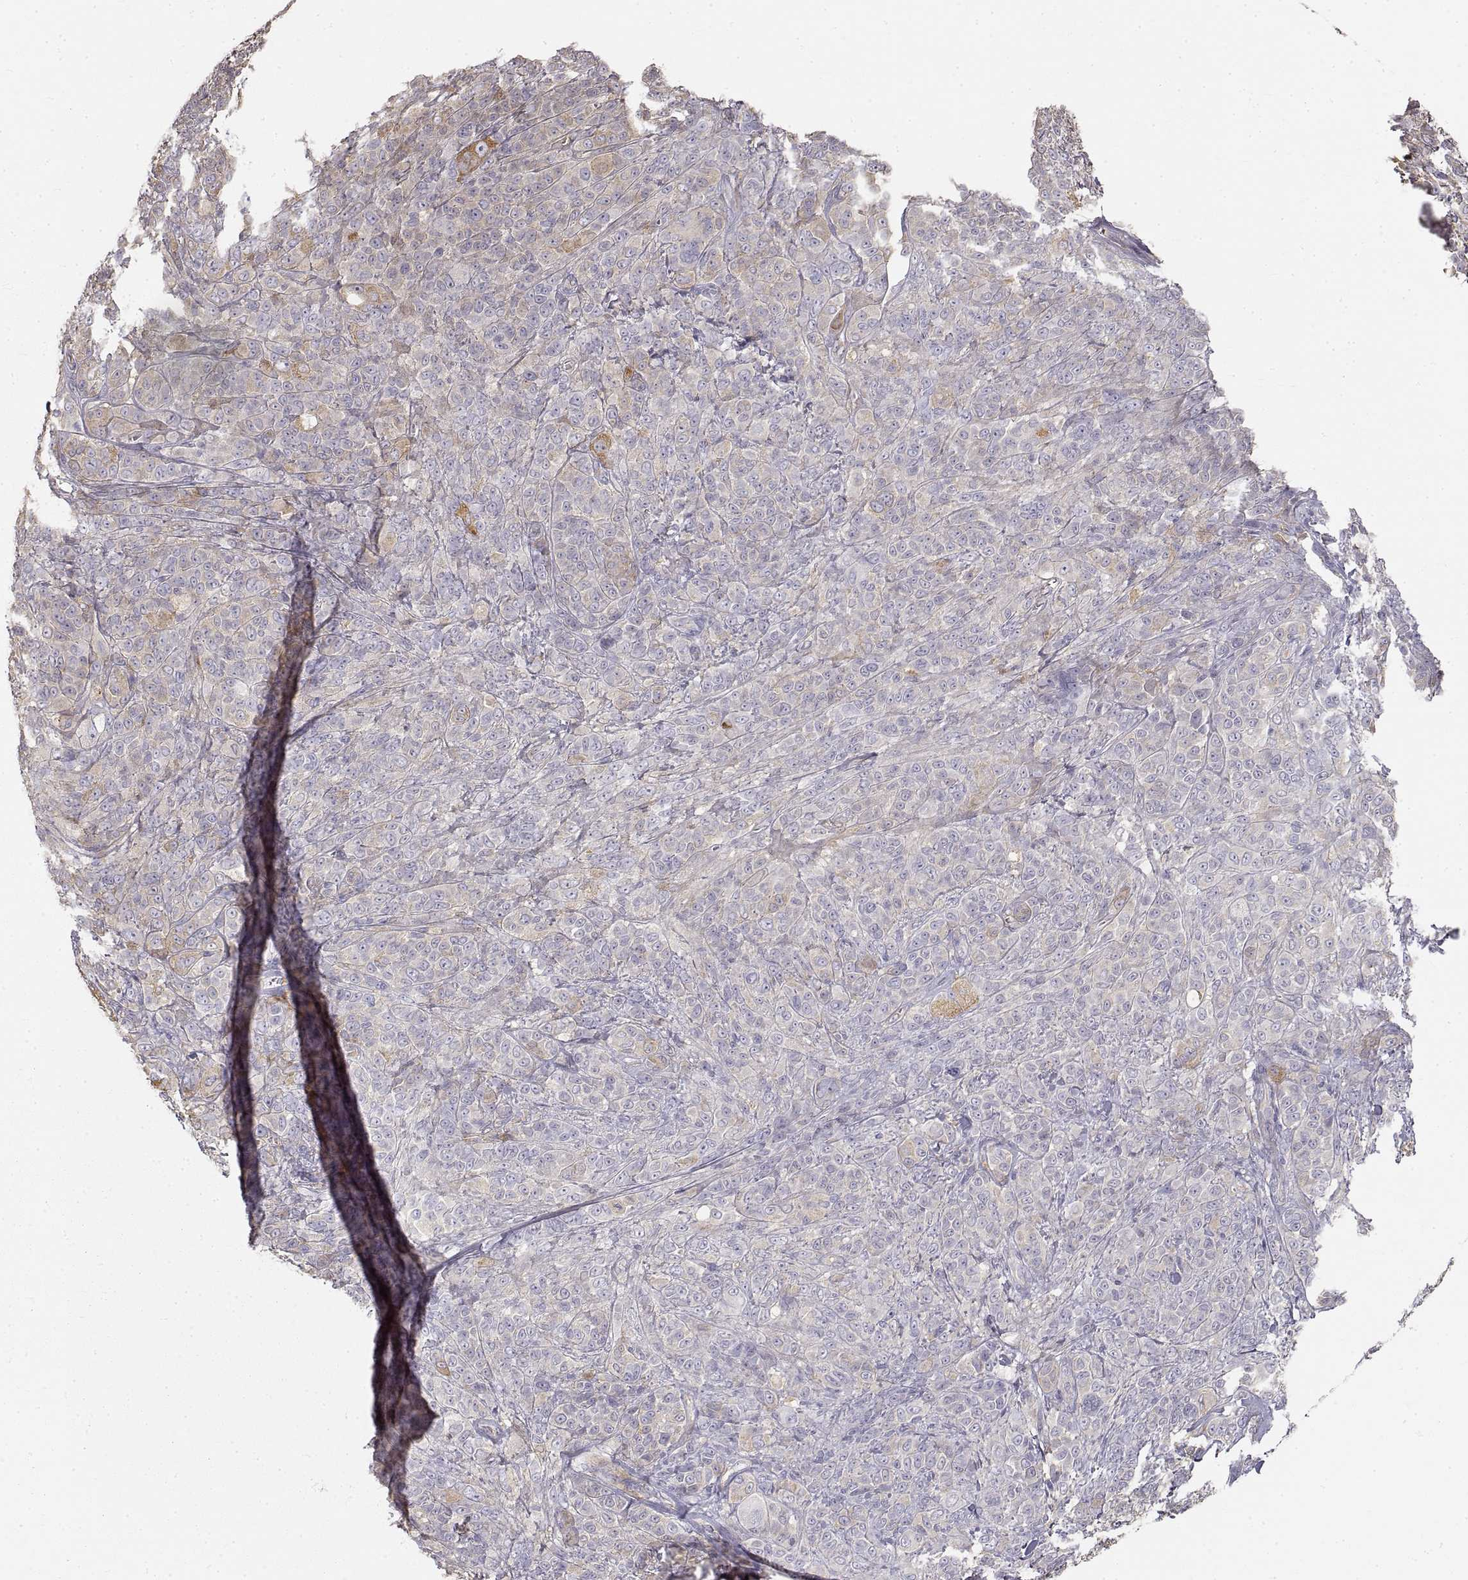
{"staining": {"intensity": "moderate", "quantity": "<25%", "location": "cytoplasmic/membranous"}, "tissue": "melanoma", "cell_type": "Tumor cells", "image_type": "cancer", "snomed": [{"axis": "morphology", "description": "Malignant melanoma, NOS"}, {"axis": "topography", "description": "Skin"}], "caption": "Malignant melanoma stained for a protein exhibits moderate cytoplasmic/membranous positivity in tumor cells. (IHC, brightfield microscopy, high magnification).", "gene": "HSP90AB1", "patient": {"sex": "female", "age": 87}}